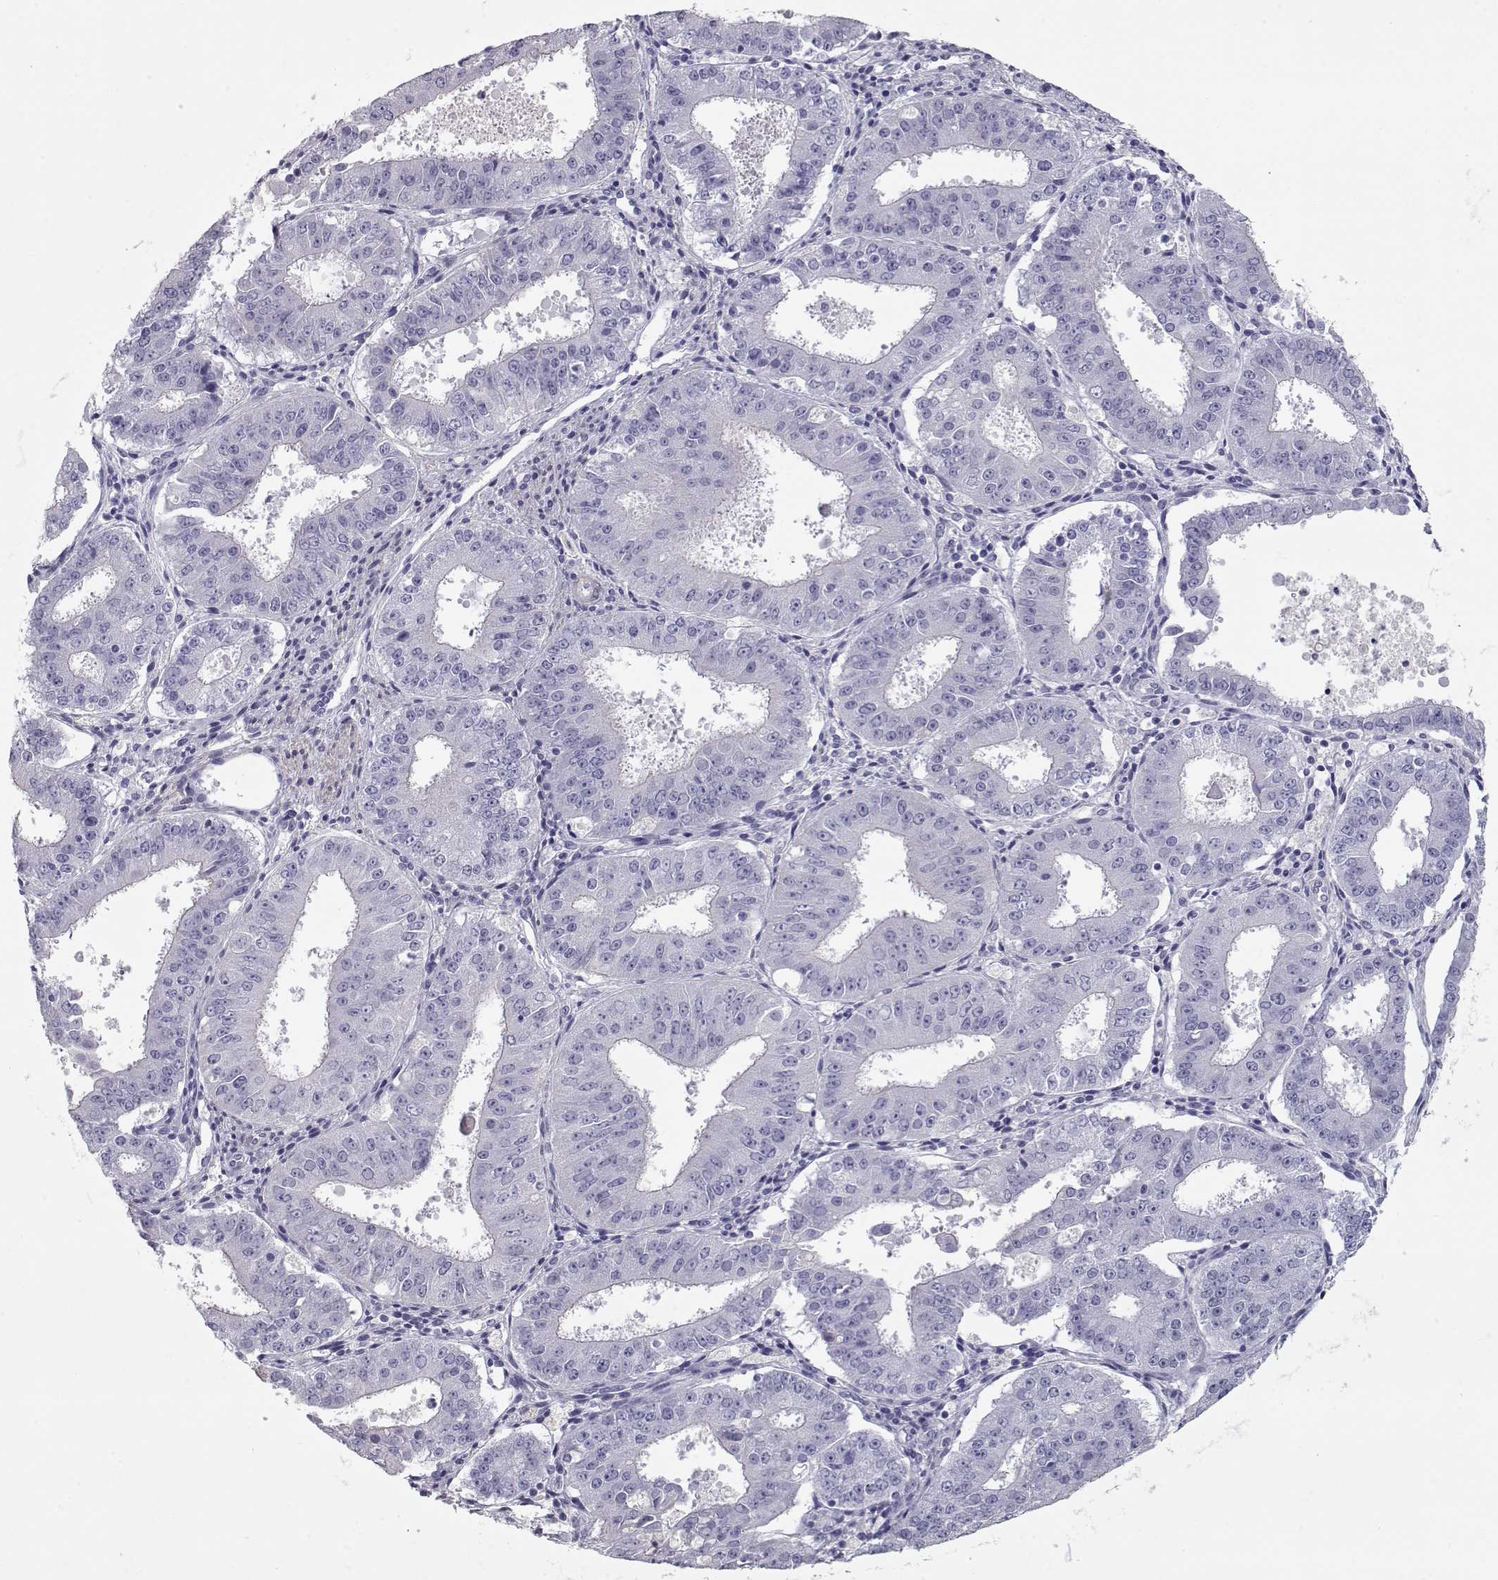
{"staining": {"intensity": "negative", "quantity": "none", "location": "none"}, "tissue": "ovarian cancer", "cell_type": "Tumor cells", "image_type": "cancer", "snomed": [{"axis": "morphology", "description": "Carcinoma, endometroid"}, {"axis": "topography", "description": "Ovary"}], "caption": "Tumor cells are negative for brown protein staining in ovarian cancer (endometroid carcinoma).", "gene": "SLITRK3", "patient": {"sex": "female", "age": 42}}